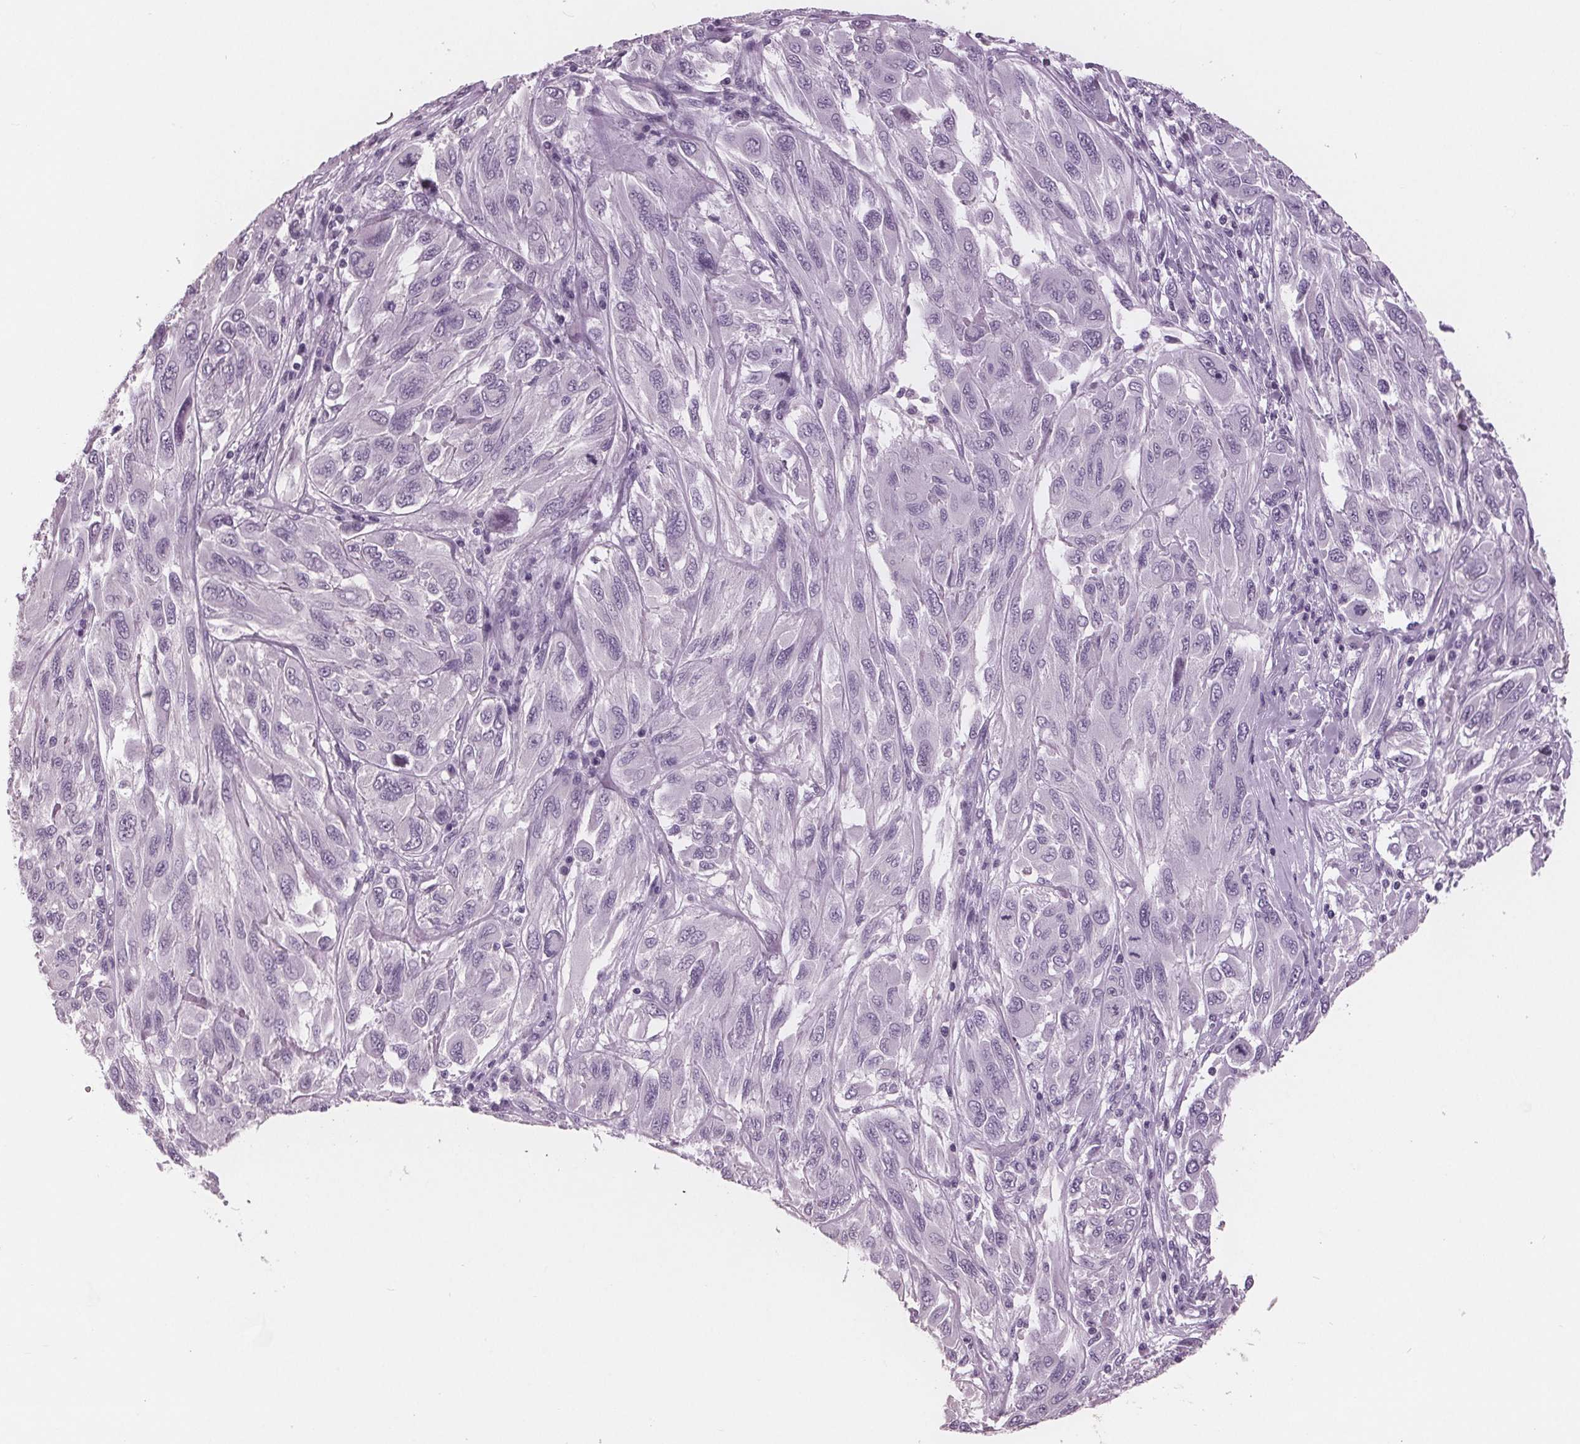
{"staining": {"intensity": "negative", "quantity": "none", "location": "none"}, "tissue": "melanoma", "cell_type": "Tumor cells", "image_type": "cancer", "snomed": [{"axis": "morphology", "description": "Malignant melanoma, NOS"}, {"axis": "topography", "description": "Skin"}], "caption": "Micrograph shows no significant protein expression in tumor cells of melanoma.", "gene": "AMBP", "patient": {"sex": "female", "age": 91}}